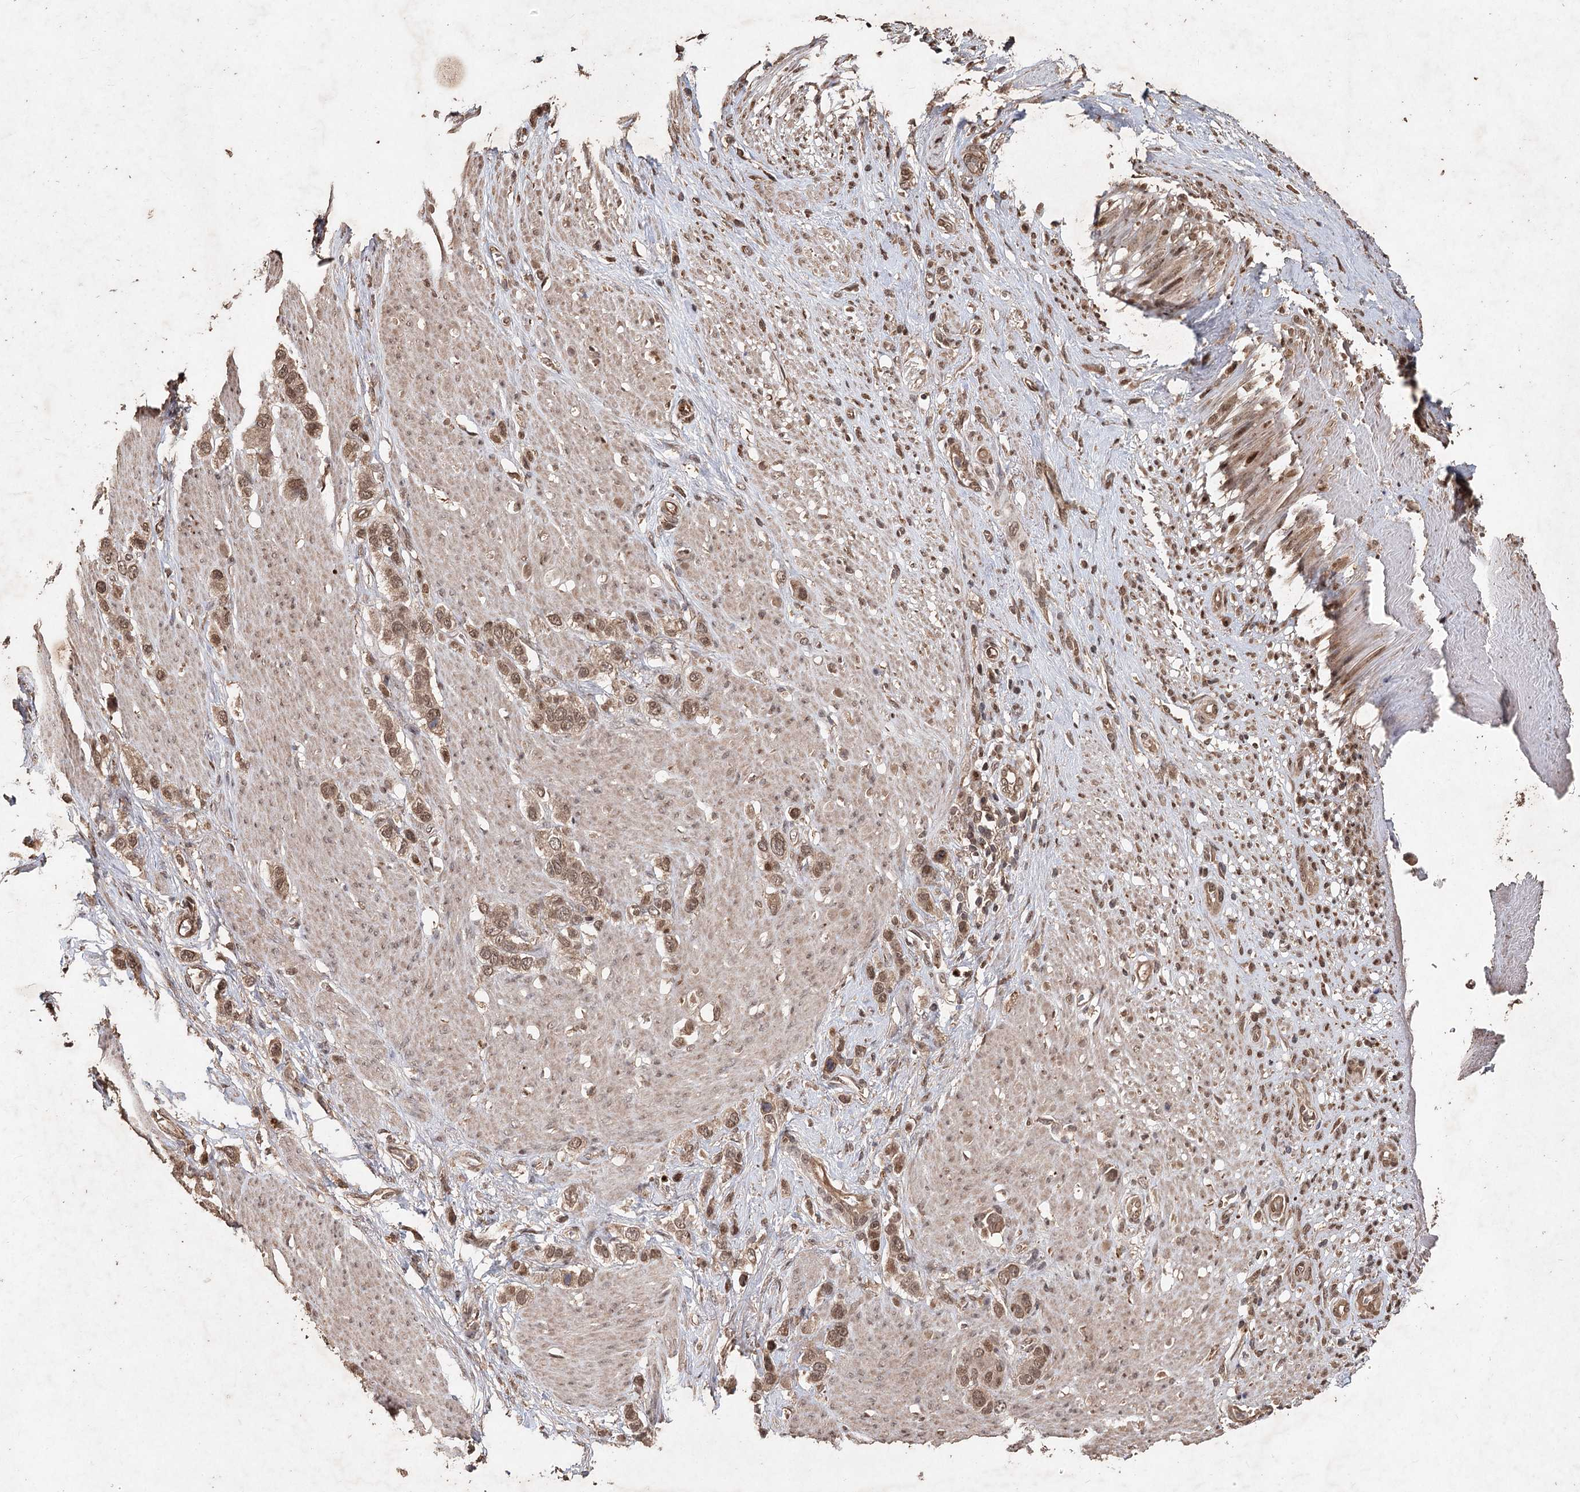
{"staining": {"intensity": "moderate", "quantity": ">75%", "location": "cytoplasmic/membranous,nuclear"}, "tissue": "stomach cancer", "cell_type": "Tumor cells", "image_type": "cancer", "snomed": [{"axis": "morphology", "description": "Adenocarcinoma, NOS"}, {"axis": "morphology", "description": "Adenocarcinoma, High grade"}, {"axis": "topography", "description": "Stomach, upper"}, {"axis": "topography", "description": "Stomach, lower"}], "caption": "An immunohistochemistry (IHC) histopathology image of neoplastic tissue is shown. Protein staining in brown labels moderate cytoplasmic/membranous and nuclear positivity in stomach adenocarcinoma (high-grade) within tumor cells.", "gene": "FBXO7", "patient": {"sex": "female", "age": 65}}